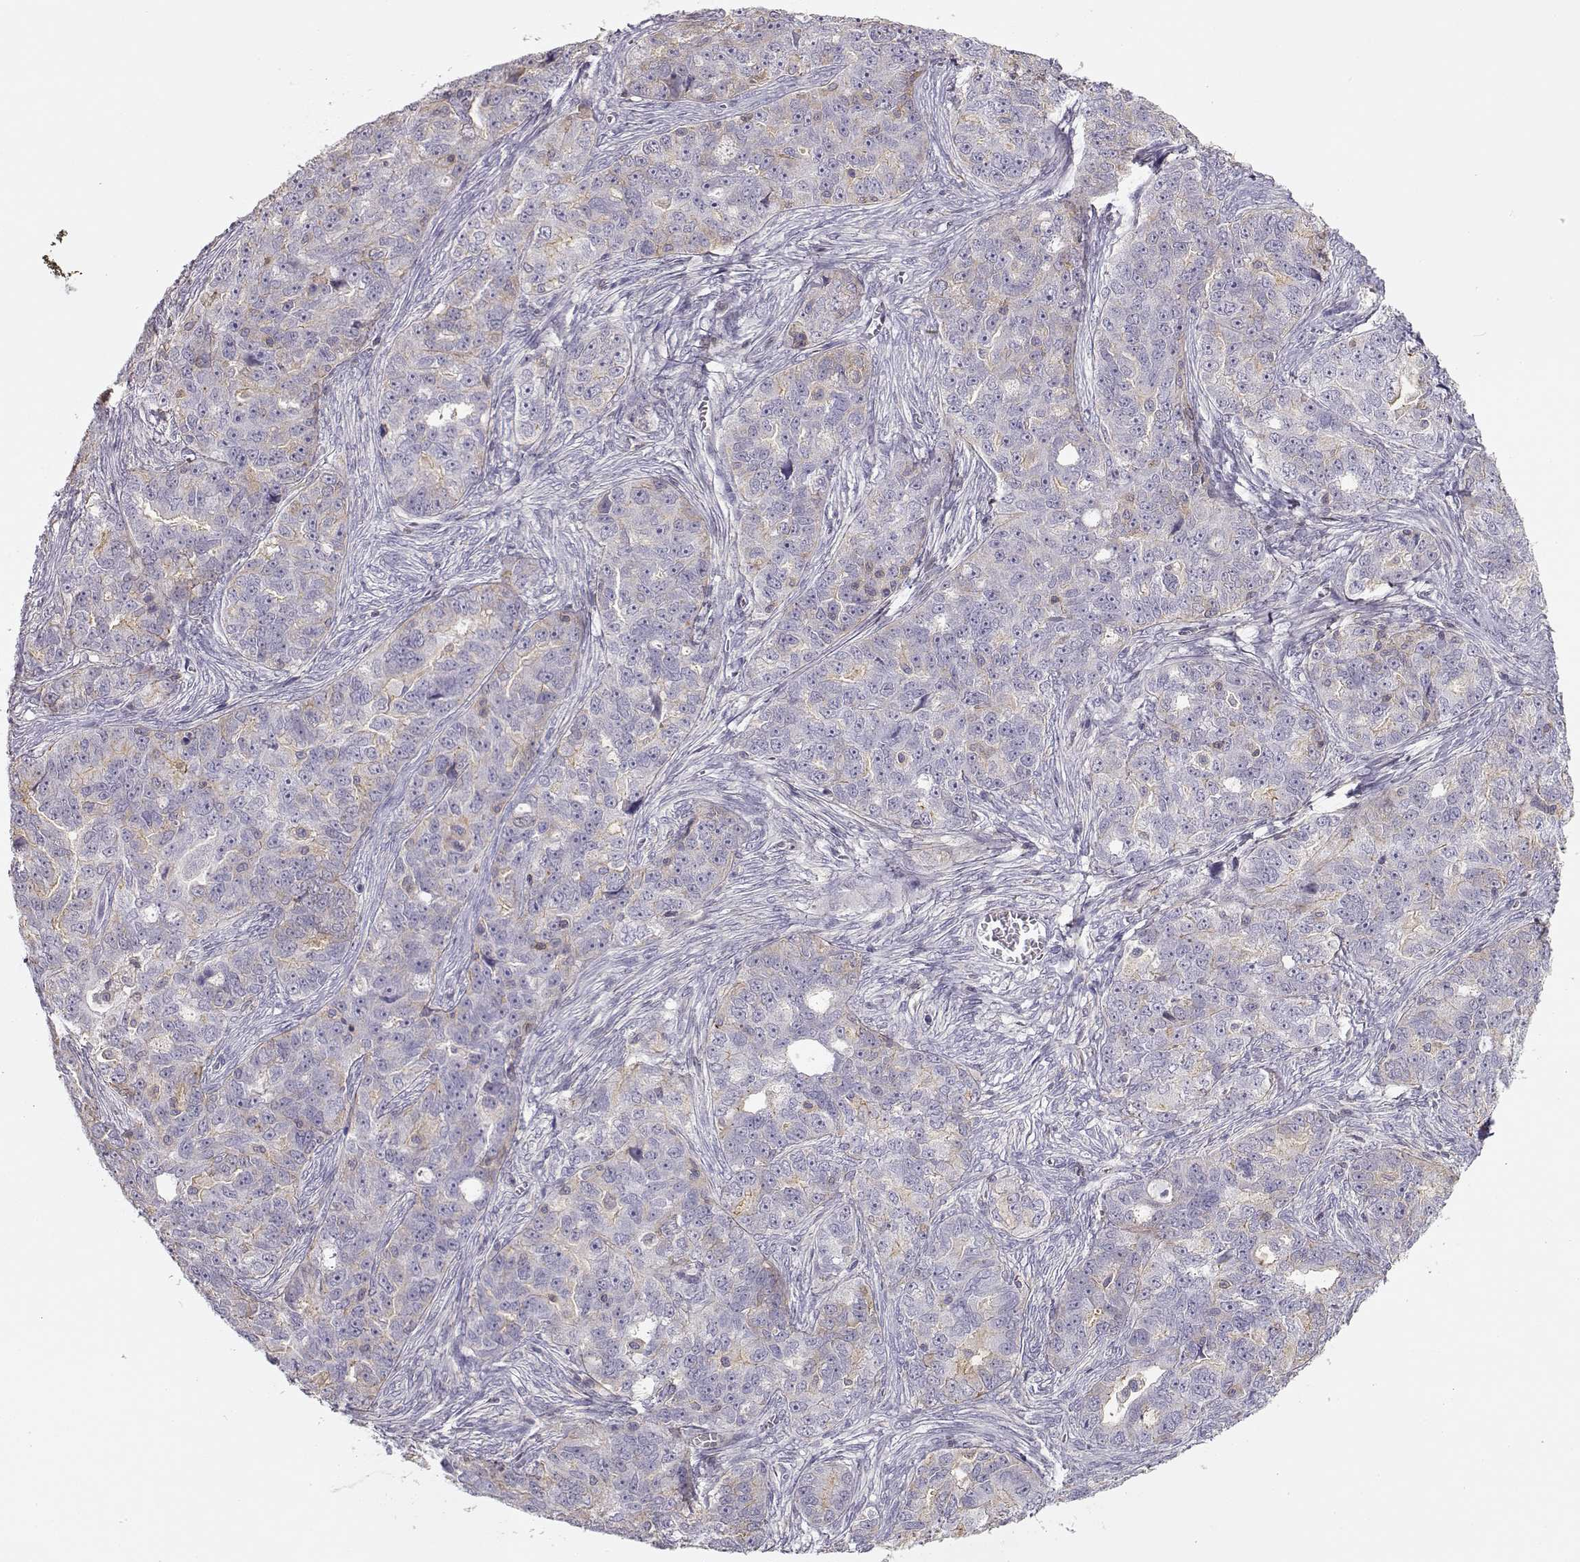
{"staining": {"intensity": "weak", "quantity": "<25%", "location": "cytoplasmic/membranous"}, "tissue": "ovarian cancer", "cell_type": "Tumor cells", "image_type": "cancer", "snomed": [{"axis": "morphology", "description": "Cystadenocarcinoma, serous, NOS"}, {"axis": "topography", "description": "Ovary"}], "caption": "High power microscopy photomicrograph of an immunohistochemistry photomicrograph of ovarian cancer (serous cystadenocarcinoma), revealing no significant expression in tumor cells.", "gene": "DAPL1", "patient": {"sex": "female", "age": 51}}